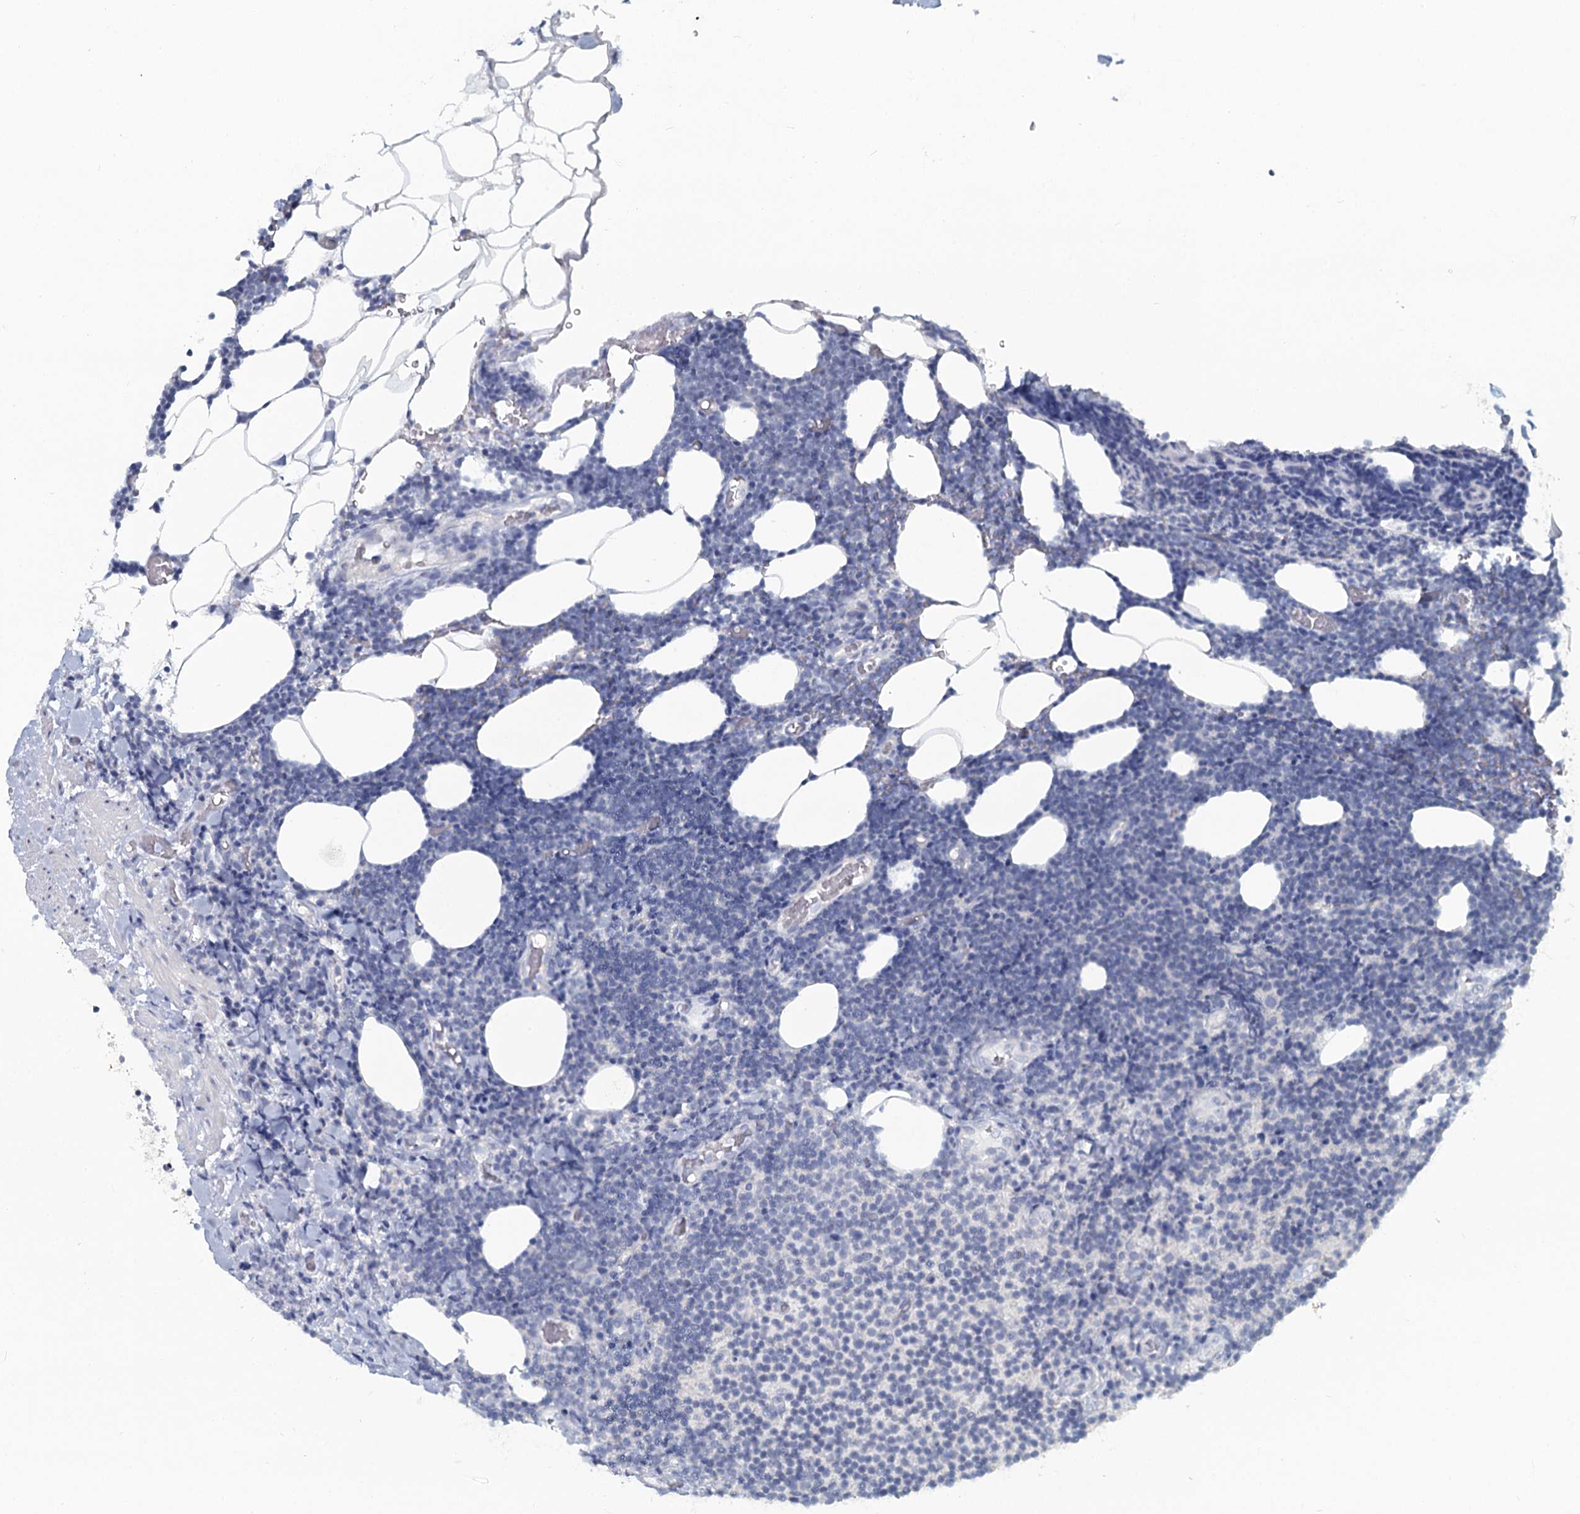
{"staining": {"intensity": "negative", "quantity": "none", "location": "none"}, "tissue": "lymphoma", "cell_type": "Tumor cells", "image_type": "cancer", "snomed": [{"axis": "morphology", "description": "Malignant lymphoma, non-Hodgkin's type, Low grade"}, {"axis": "topography", "description": "Lymph node"}], "caption": "Immunohistochemical staining of lymphoma exhibits no significant positivity in tumor cells. (DAB IHC with hematoxylin counter stain).", "gene": "CHGA", "patient": {"sex": "male", "age": 66}}